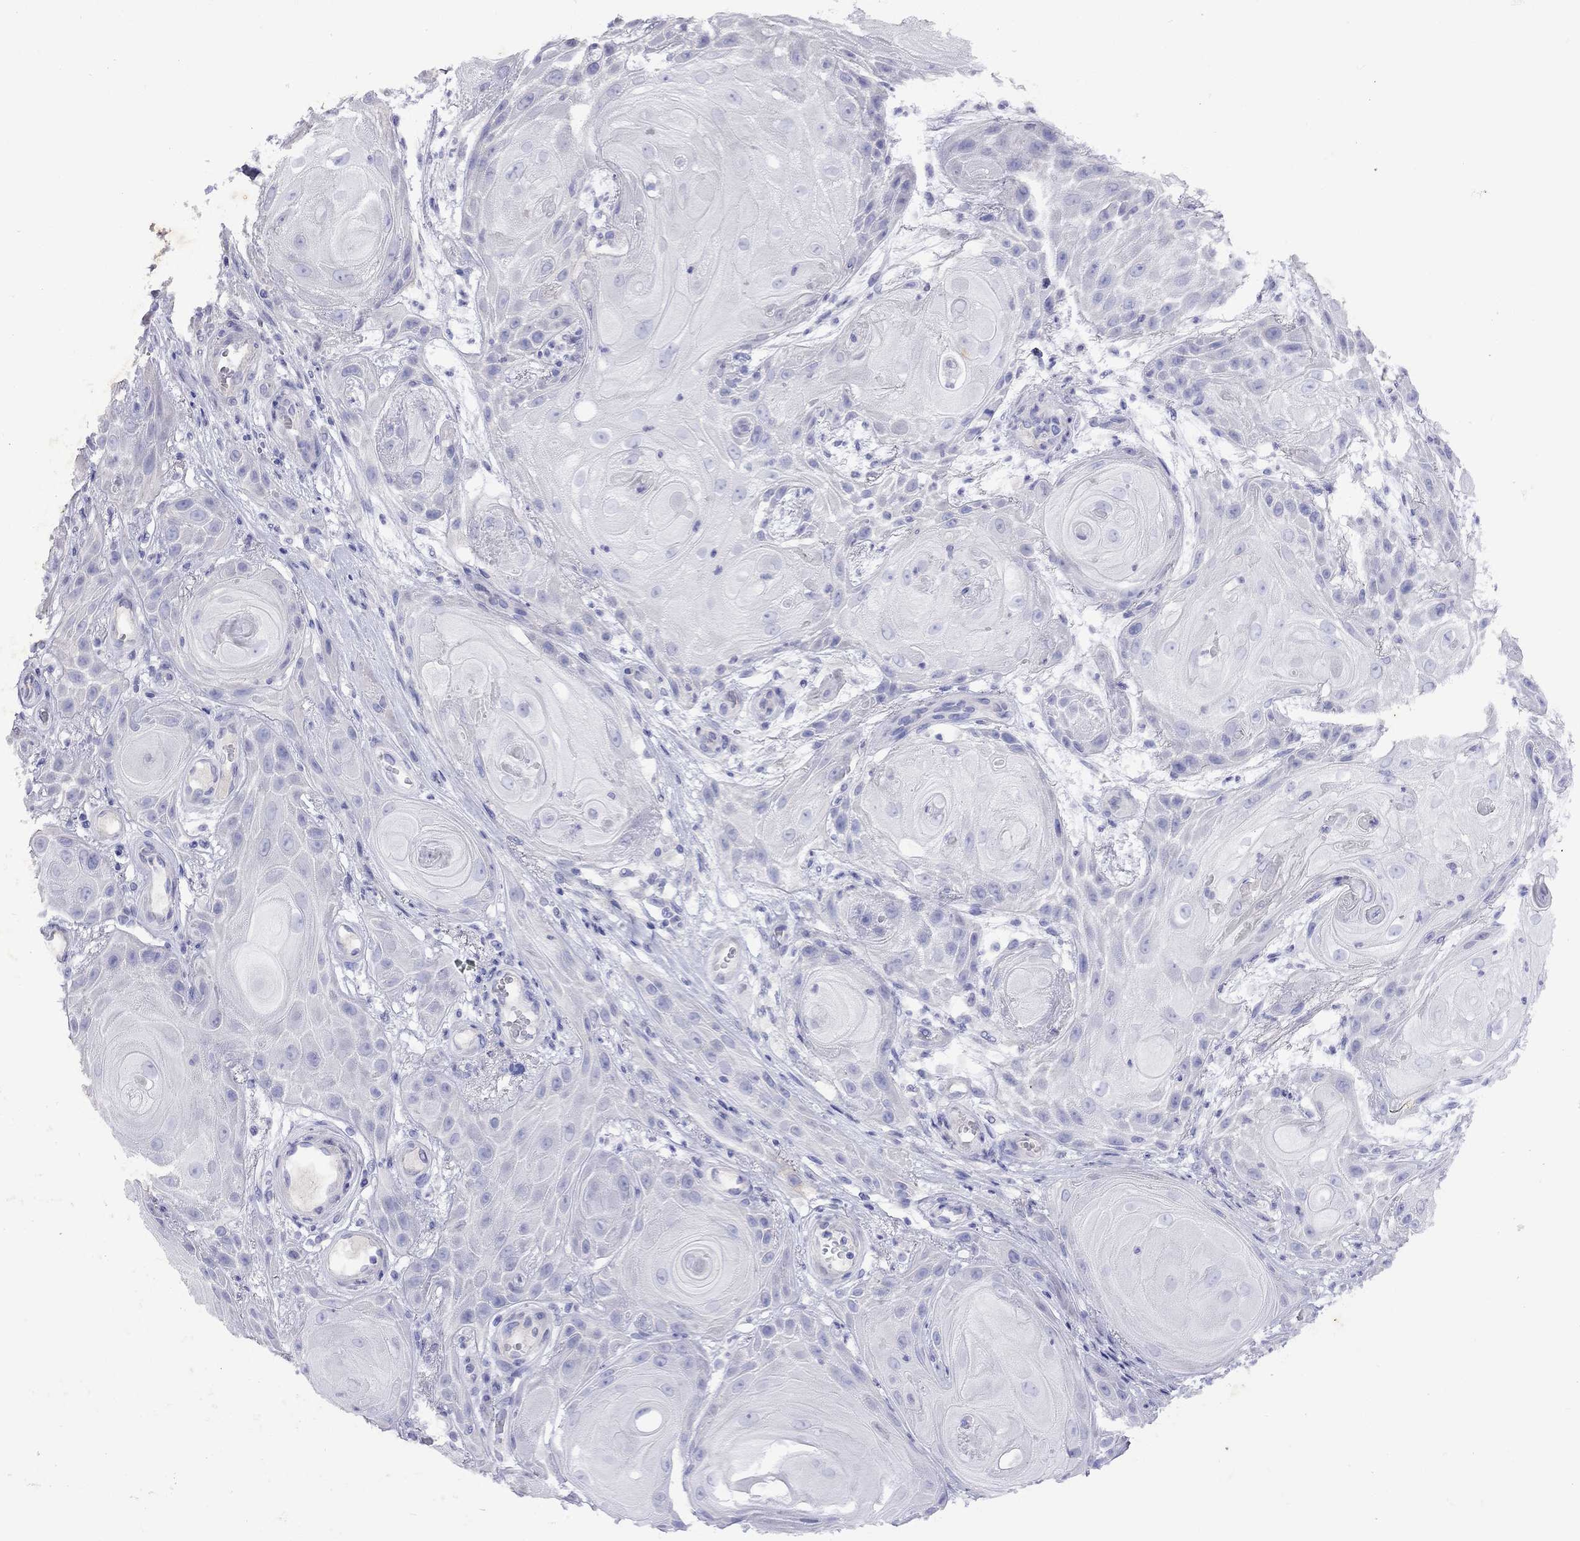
{"staining": {"intensity": "negative", "quantity": "none", "location": "none"}, "tissue": "skin cancer", "cell_type": "Tumor cells", "image_type": "cancer", "snomed": [{"axis": "morphology", "description": "Squamous cell carcinoma, NOS"}, {"axis": "topography", "description": "Skin"}], "caption": "An image of human squamous cell carcinoma (skin) is negative for staining in tumor cells.", "gene": "GNAT3", "patient": {"sex": "male", "age": 62}}